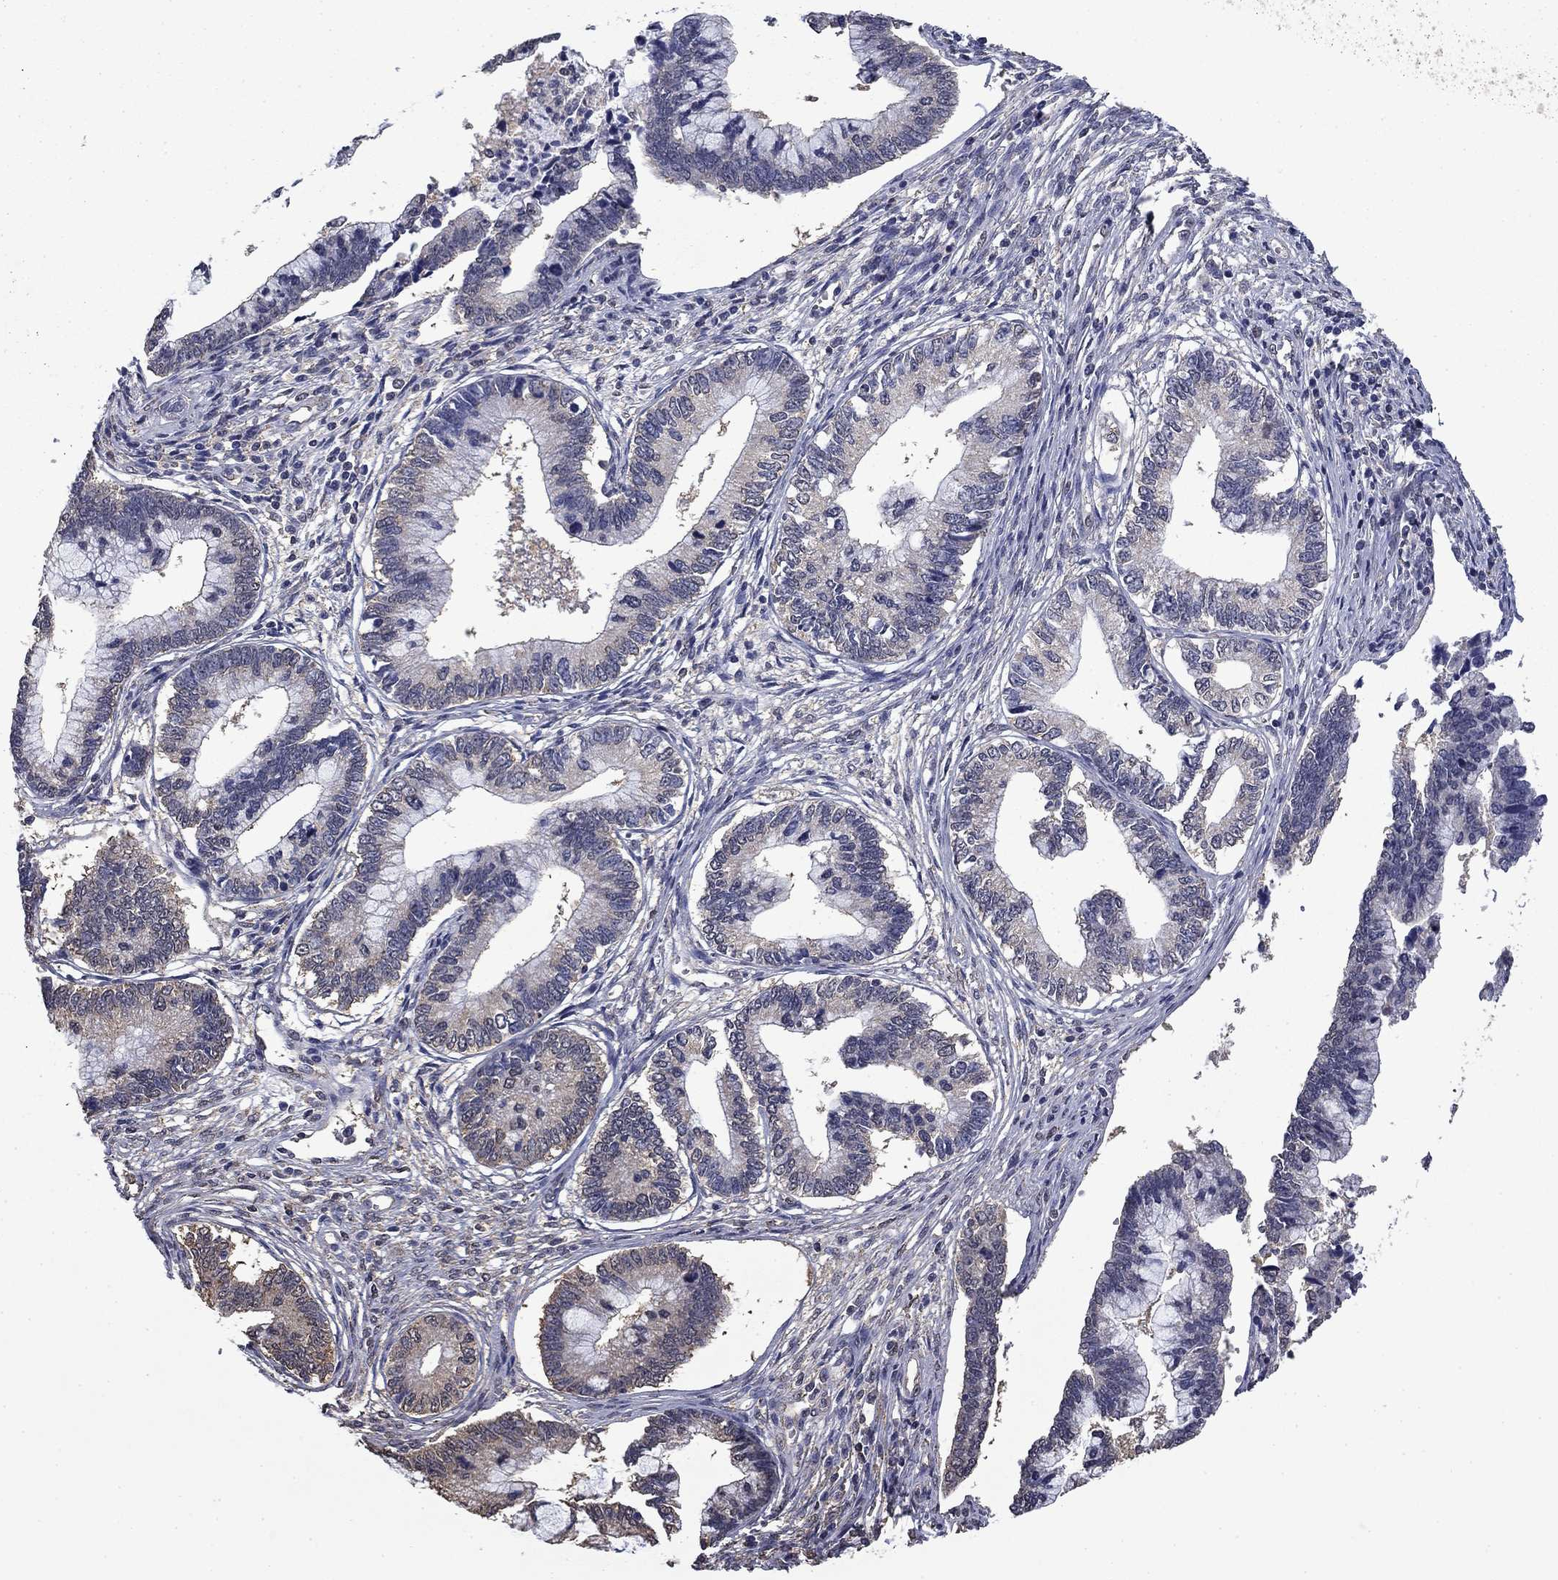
{"staining": {"intensity": "negative", "quantity": "none", "location": "none"}, "tissue": "cervical cancer", "cell_type": "Tumor cells", "image_type": "cancer", "snomed": [{"axis": "morphology", "description": "Adenocarcinoma, NOS"}, {"axis": "topography", "description": "Cervix"}], "caption": "Tumor cells show no significant positivity in cervical adenocarcinoma.", "gene": "MFAP3L", "patient": {"sex": "female", "age": 44}}